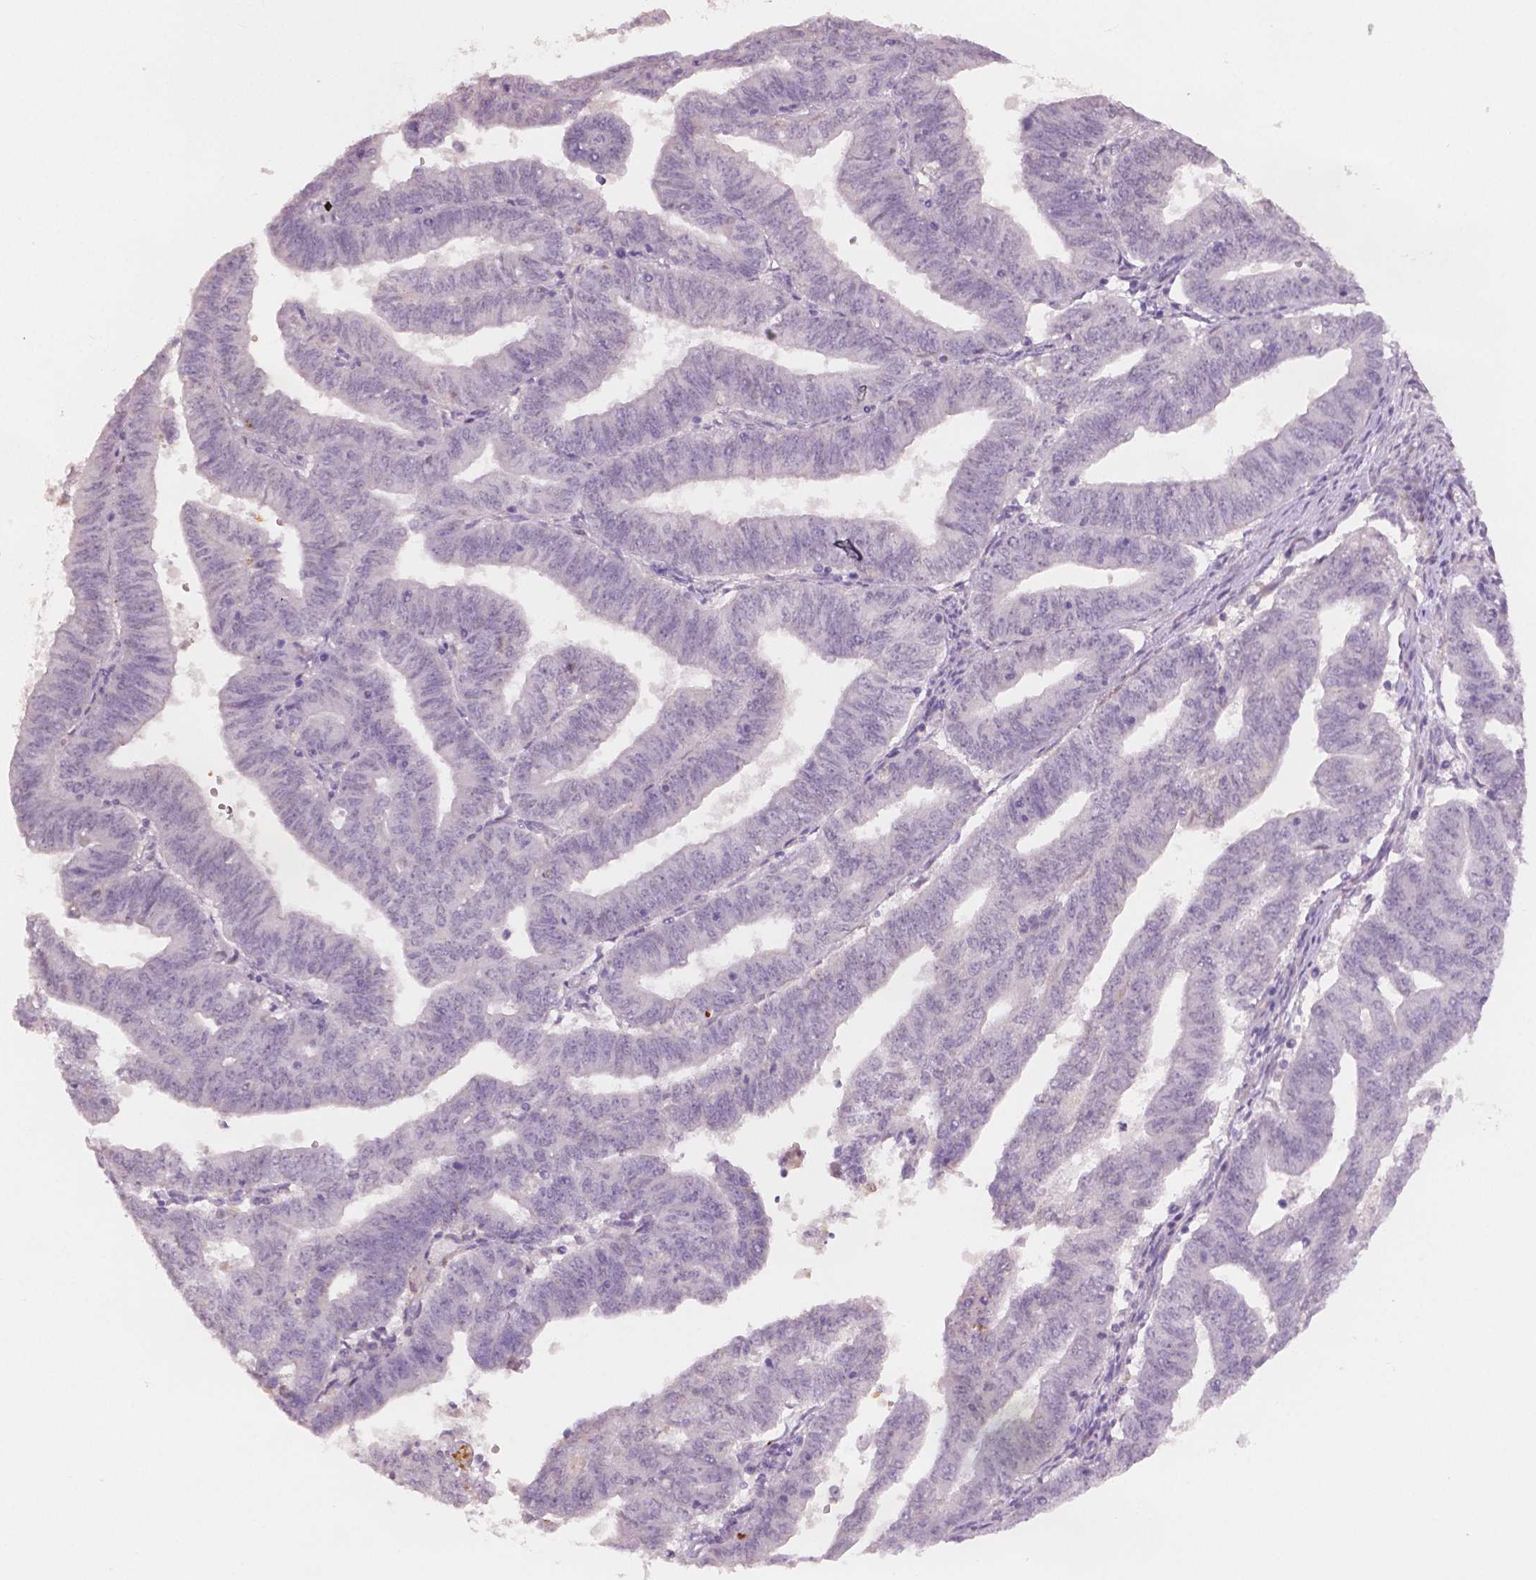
{"staining": {"intensity": "negative", "quantity": "none", "location": "none"}, "tissue": "endometrial cancer", "cell_type": "Tumor cells", "image_type": "cancer", "snomed": [{"axis": "morphology", "description": "Adenocarcinoma, NOS"}, {"axis": "topography", "description": "Endometrium"}], "caption": "The immunohistochemistry photomicrograph has no significant expression in tumor cells of endometrial cancer tissue.", "gene": "APOA4", "patient": {"sex": "female", "age": 82}}